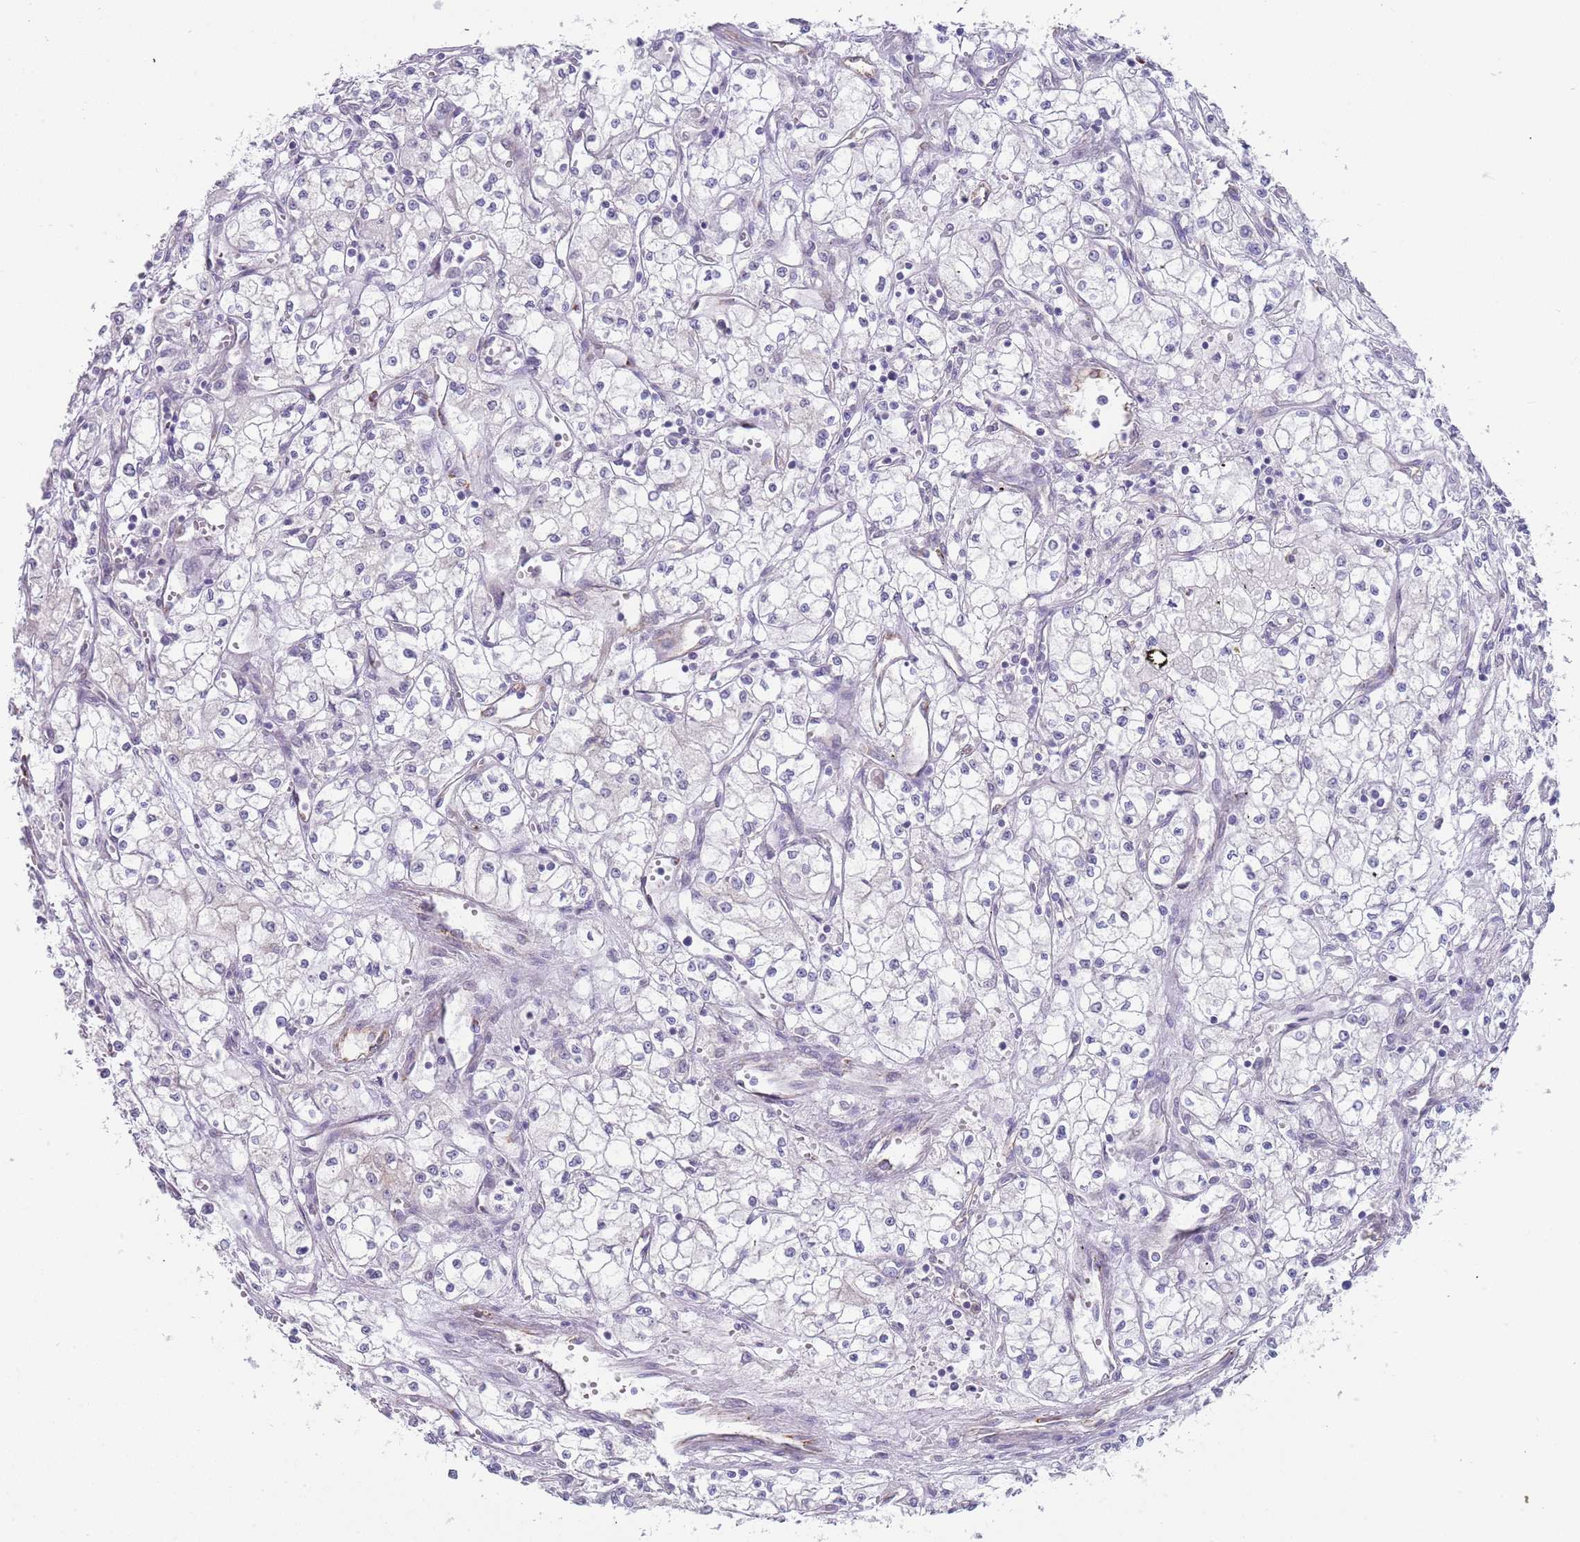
{"staining": {"intensity": "negative", "quantity": "none", "location": "none"}, "tissue": "renal cancer", "cell_type": "Tumor cells", "image_type": "cancer", "snomed": [{"axis": "morphology", "description": "Adenocarcinoma, NOS"}, {"axis": "topography", "description": "Kidney"}], "caption": "This is an immunohistochemistry micrograph of human renal cancer (adenocarcinoma). There is no positivity in tumor cells.", "gene": "TNRC6C", "patient": {"sex": "male", "age": 59}}